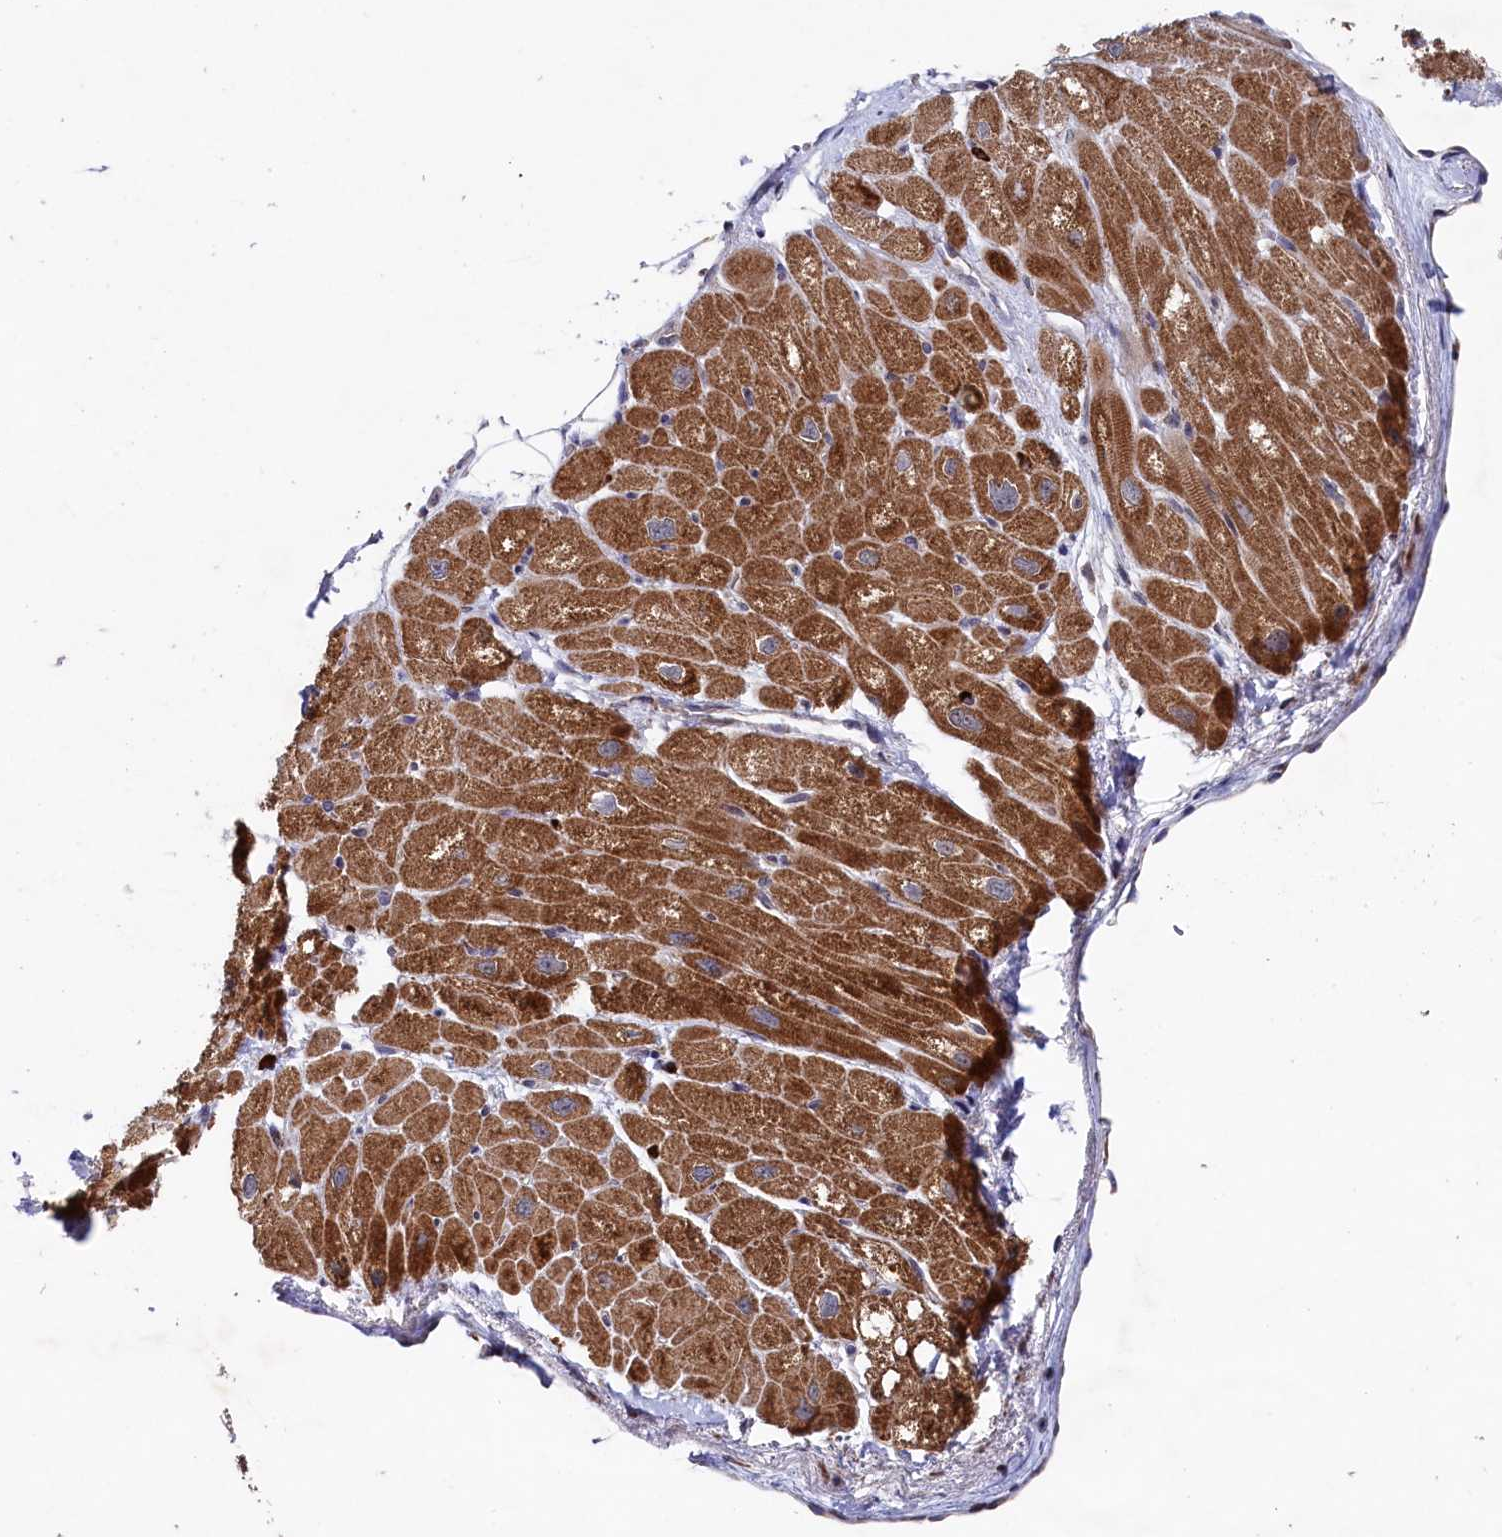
{"staining": {"intensity": "strong", "quantity": ">75%", "location": "cytoplasmic/membranous"}, "tissue": "heart muscle", "cell_type": "Cardiomyocytes", "image_type": "normal", "snomed": [{"axis": "morphology", "description": "Normal tissue, NOS"}, {"axis": "topography", "description": "Heart"}], "caption": "Immunohistochemistry (IHC) (DAB) staining of normal human heart muscle displays strong cytoplasmic/membranous protein positivity in about >75% of cardiomyocytes. The staining was performed using DAB, with brown indicating positive protein expression. Nuclei are stained blue with hematoxylin.", "gene": "CHCHD1", "patient": {"sex": "male", "age": 50}}